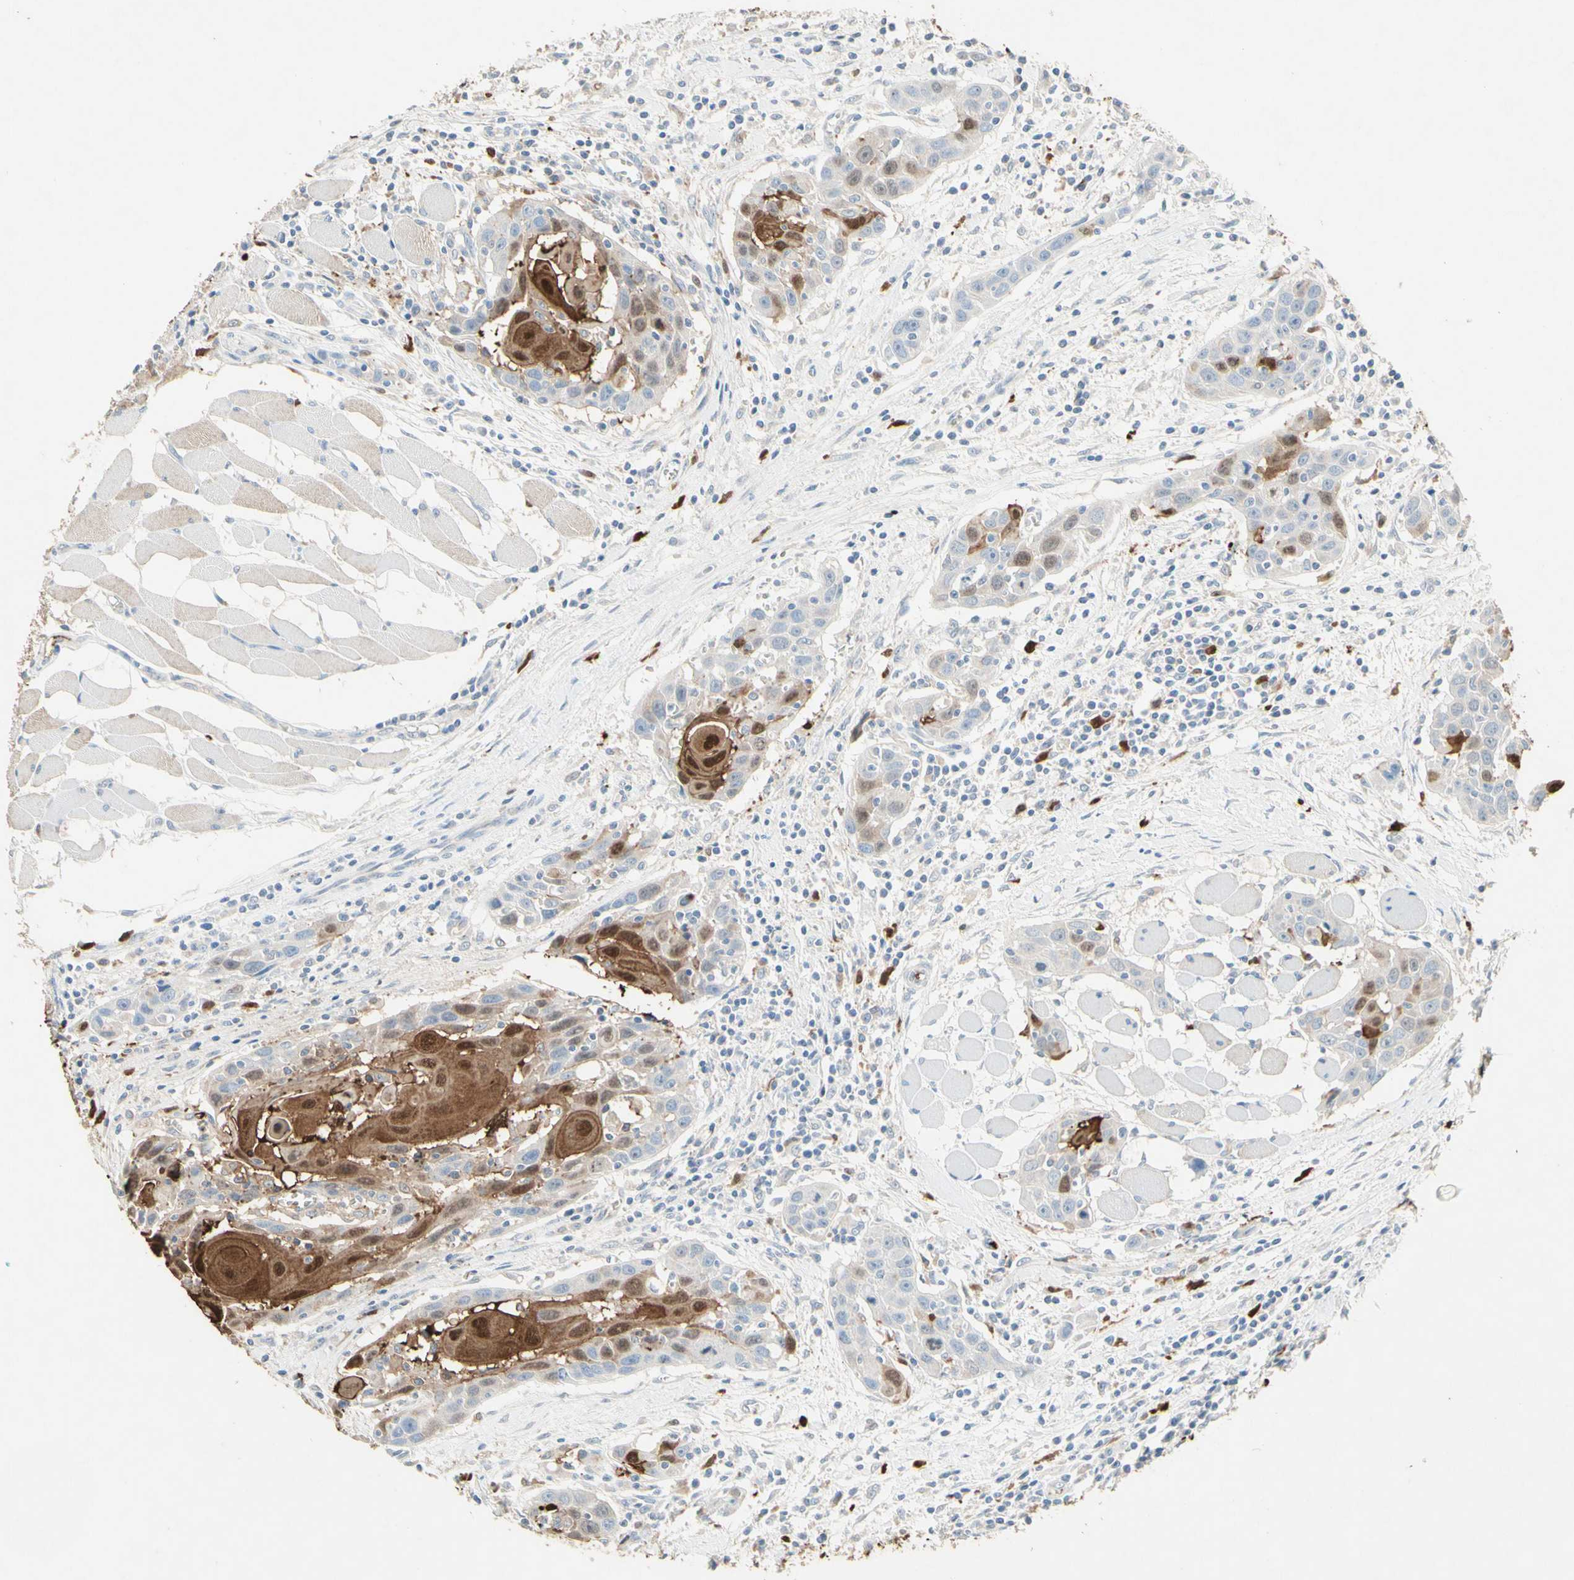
{"staining": {"intensity": "moderate", "quantity": "25%-75%", "location": "cytoplasmic/membranous,nuclear"}, "tissue": "head and neck cancer", "cell_type": "Tumor cells", "image_type": "cancer", "snomed": [{"axis": "morphology", "description": "Squamous cell carcinoma, NOS"}, {"axis": "topography", "description": "Oral tissue"}, {"axis": "topography", "description": "Head-Neck"}], "caption": "Immunohistochemical staining of head and neck squamous cell carcinoma shows medium levels of moderate cytoplasmic/membranous and nuclear expression in approximately 25%-75% of tumor cells.", "gene": "NFKBIZ", "patient": {"sex": "female", "age": 50}}